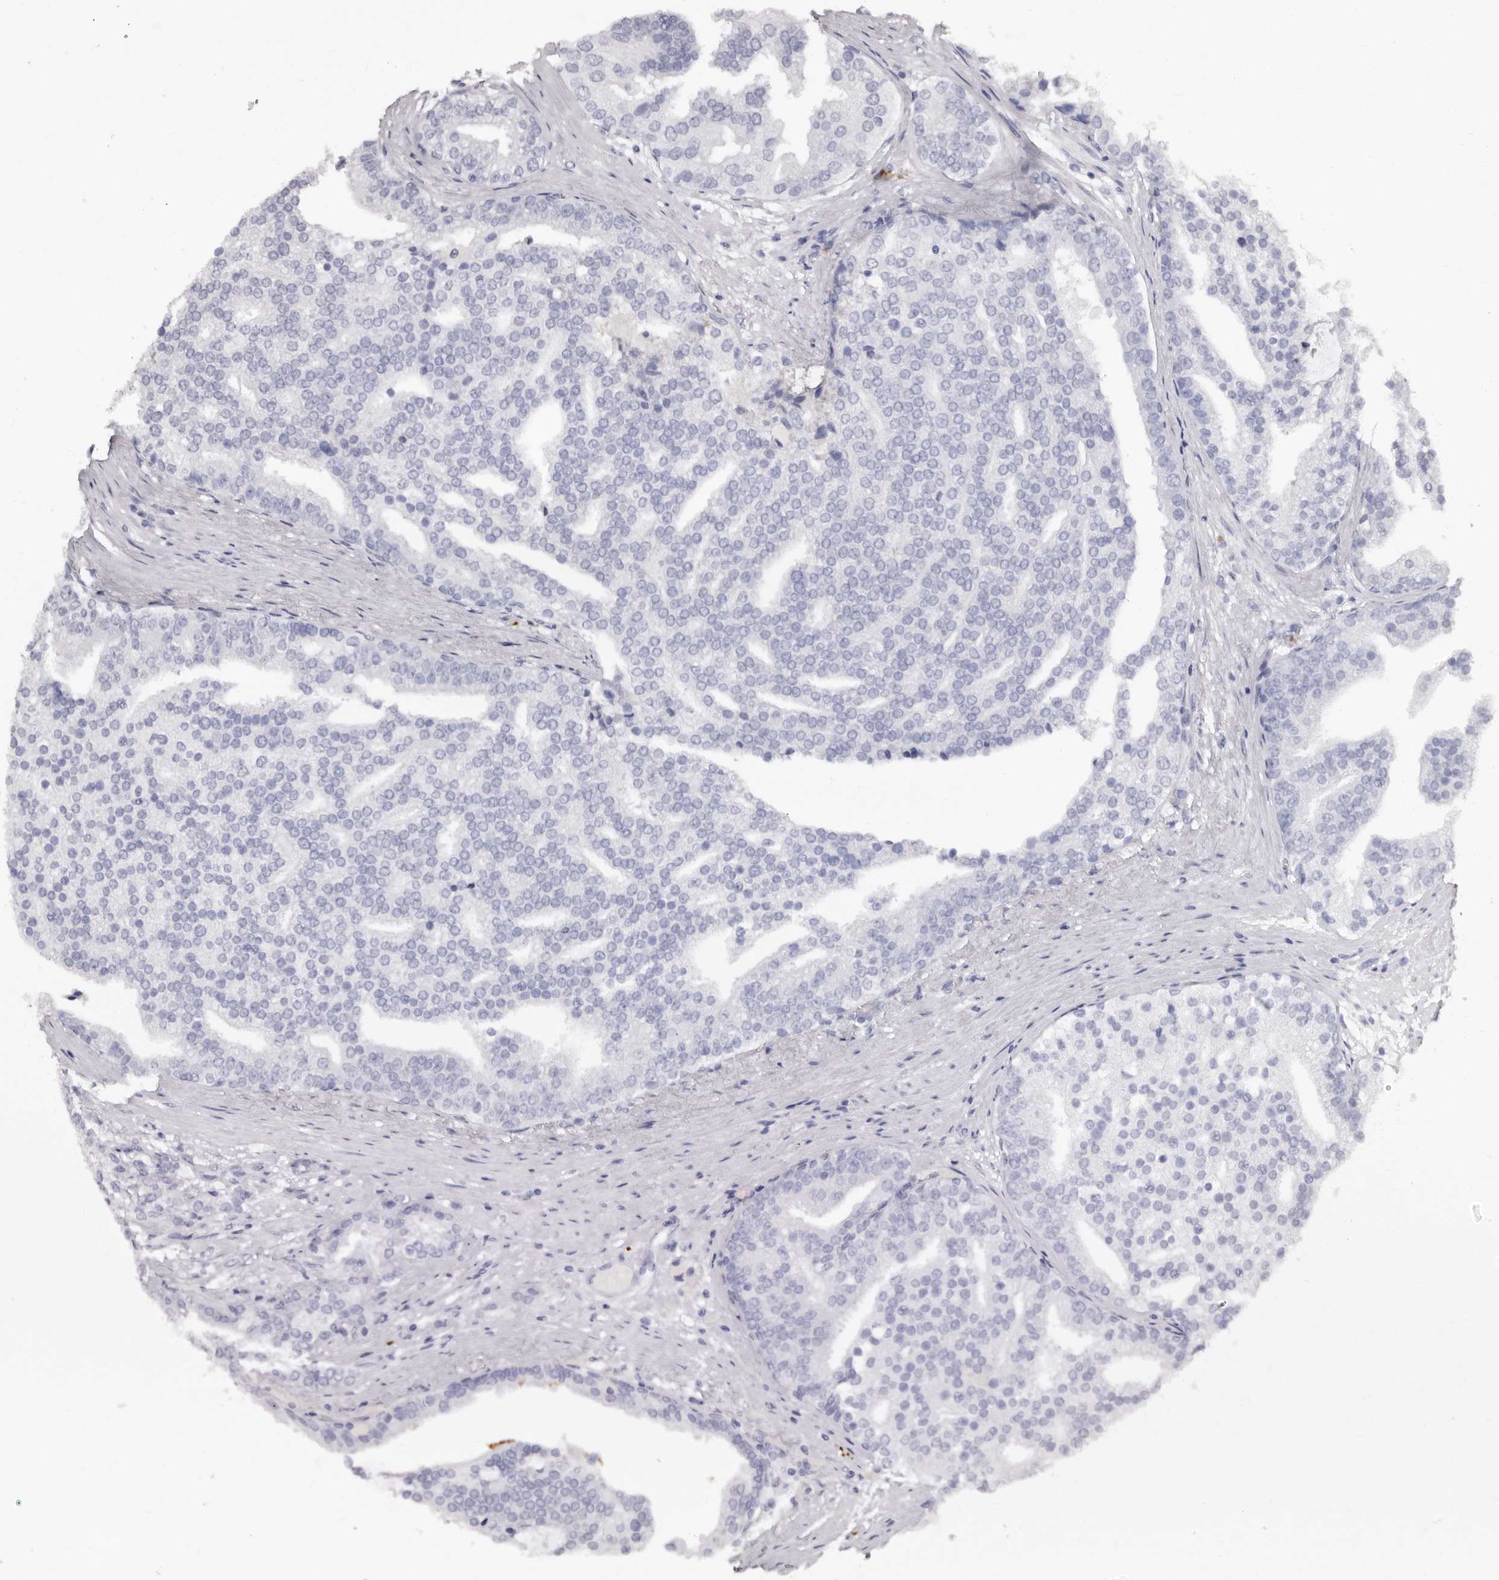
{"staining": {"intensity": "negative", "quantity": "none", "location": "none"}, "tissue": "prostate cancer", "cell_type": "Tumor cells", "image_type": "cancer", "snomed": [{"axis": "morphology", "description": "Adenocarcinoma, Low grade"}, {"axis": "topography", "description": "Prostate"}], "caption": "IHC of human prostate low-grade adenocarcinoma shows no positivity in tumor cells.", "gene": "TBC1D22B", "patient": {"sex": "male", "age": 67}}